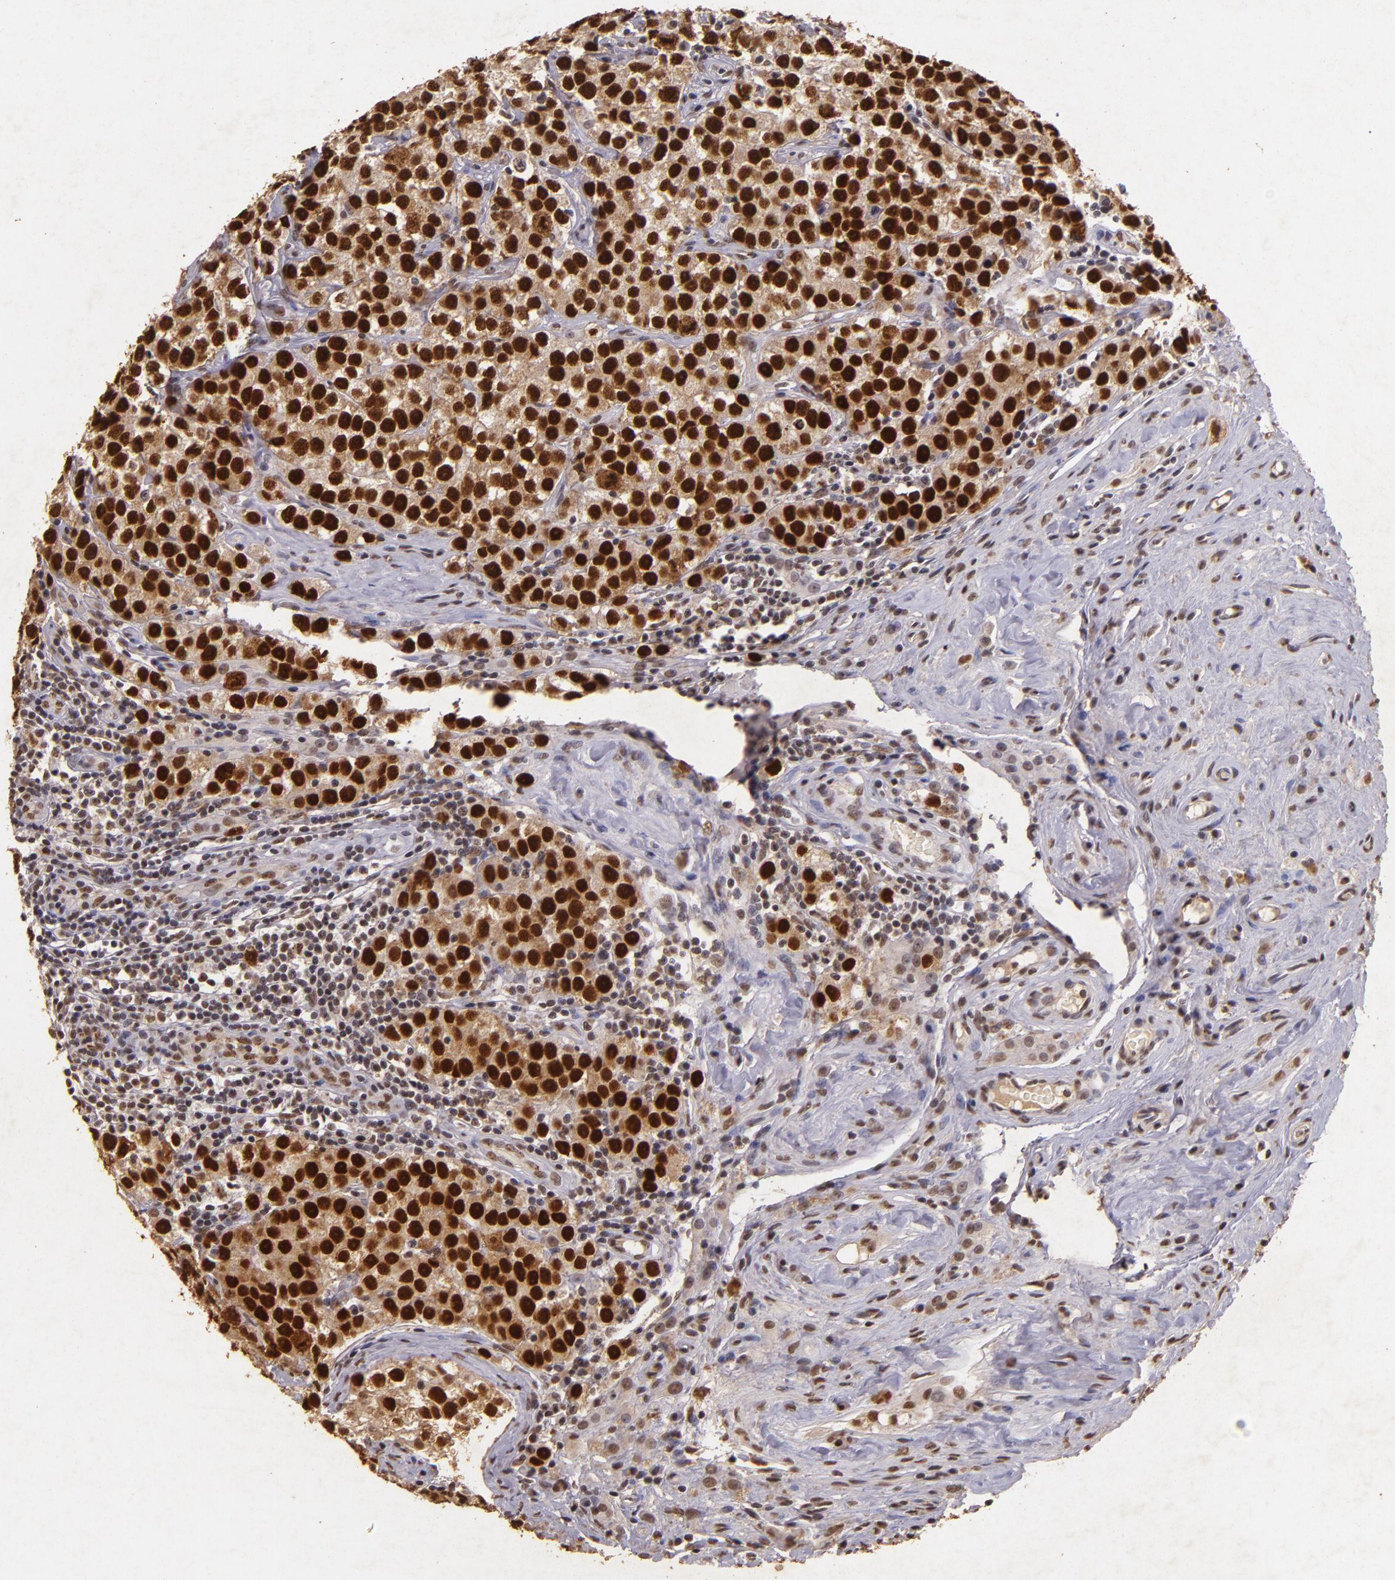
{"staining": {"intensity": "strong", "quantity": ">75%", "location": "nuclear"}, "tissue": "testis cancer", "cell_type": "Tumor cells", "image_type": "cancer", "snomed": [{"axis": "morphology", "description": "Seminoma, NOS"}, {"axis": "topography", "description": "Testis"}], "caption": "Immunohistochemical staining of human testis cancer (seminoma) exhibits high levels of strong nuclear protein positivity in approximately >75% of tumor cells.", "gene": "CBX3", "patient": {"sex": "male", "age": 32}}